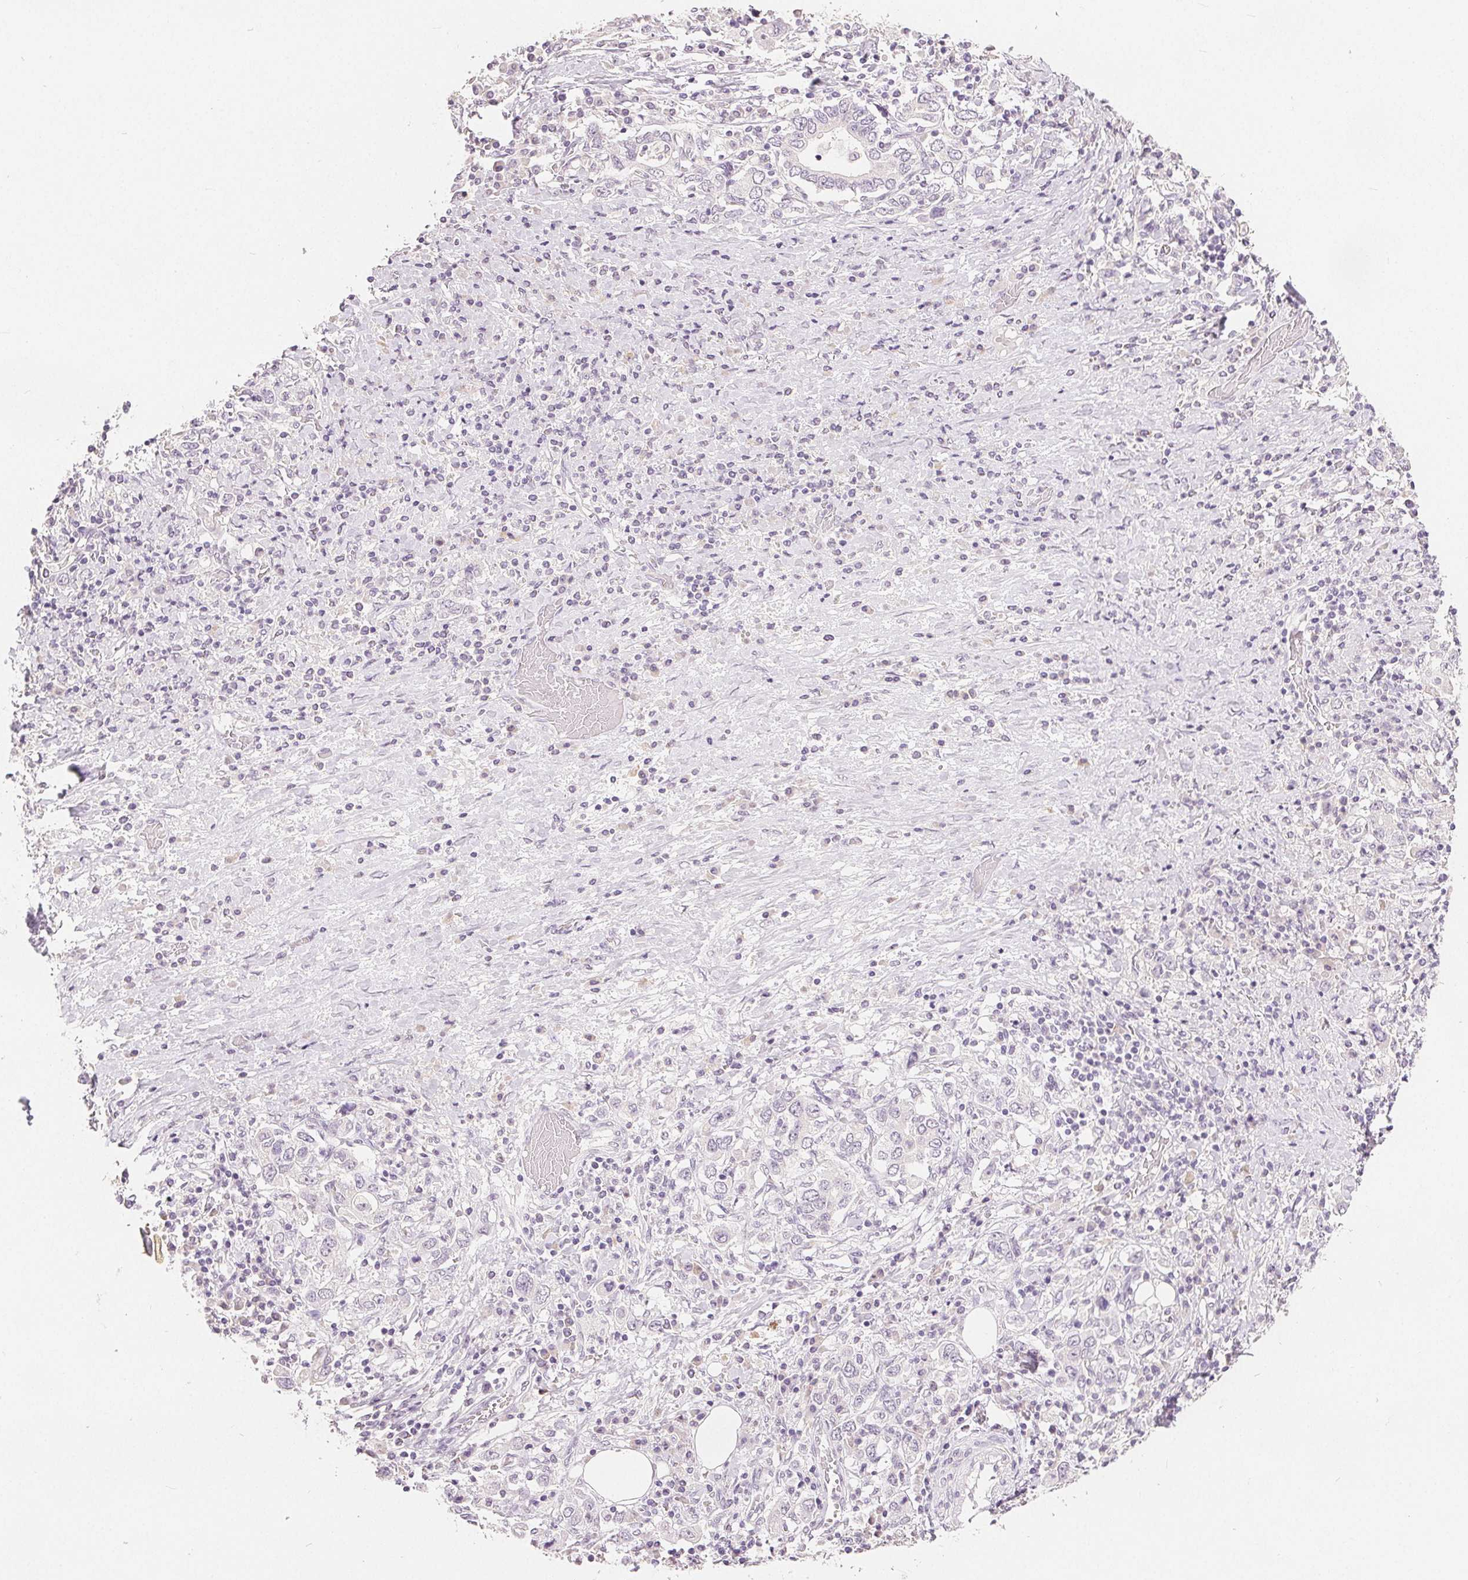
{"staining": {"intensity": "negative", "quantity": "none", "location": "none"}, "tissue": "stomach cancer", "cell_type": "Tumor cells", "image_type": "cancer", "snomed": [{"axis": "morphology", "description": "Adenocarcinoma, NOS"}, {"axis": "topography", "description": "Stomach, upper"}, {"axis": "topography", "description": "Stomach"}], "caption": "This is an IHC histopathology image of stomach cancer (adenocarcinoma). There is no expression in tumor cells.", "gene": "CA12", "patient": {"sex": "male", "age": 62}}